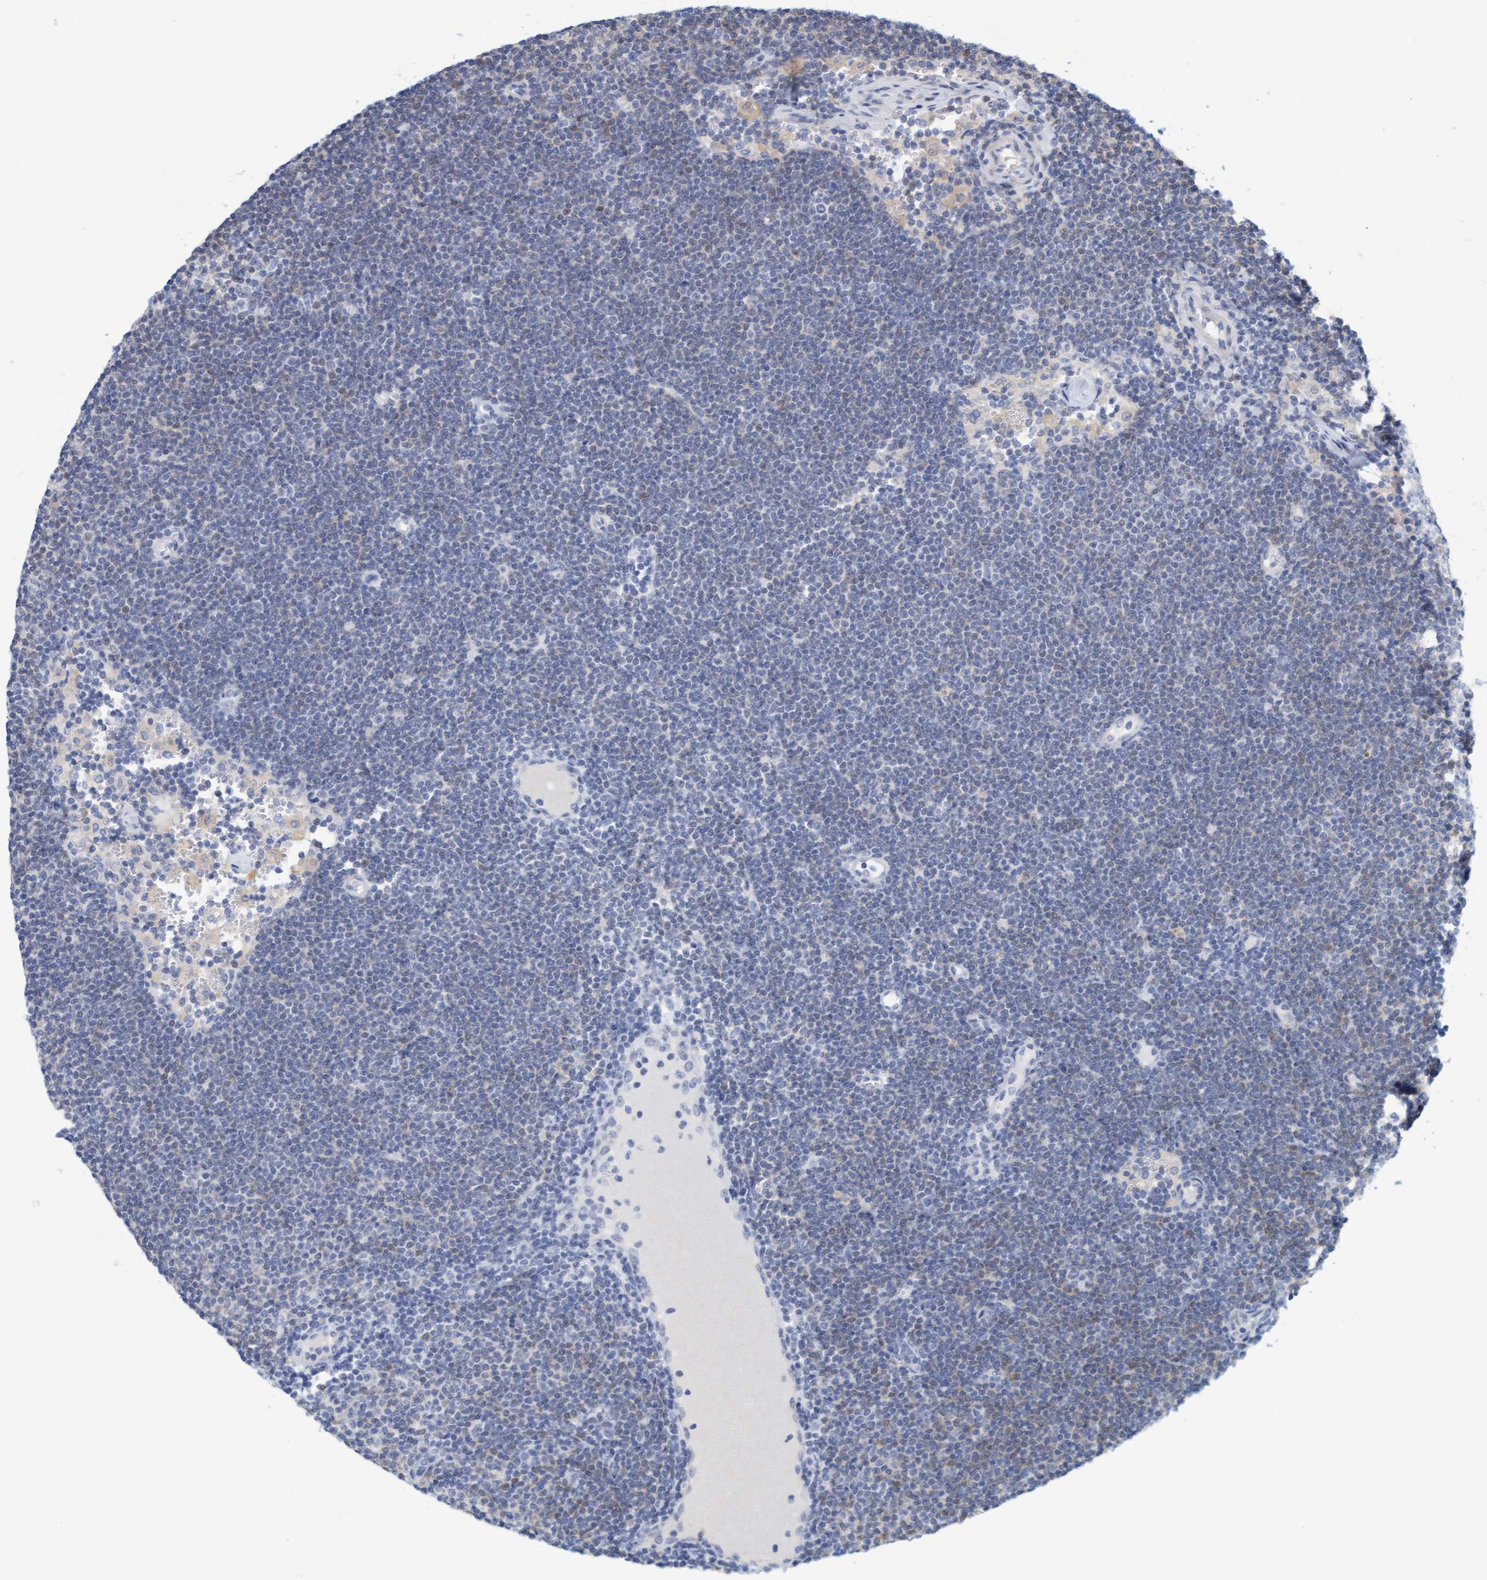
{"staining": {"intensity": "weak", "quantity": "<25%", "location": "cytoplasmic/membranous"}, "tissue": "lymphoma", "cell_type": "Tumor cells", "image_type": "cancer", "snomed": [{"axis": "morphology", "description": "Malignant lymphoma, non-Hodgkin's type, Low grade"}, {"axis": "topography", "description": "Lymph node"}], "caption": "Human low-grade malignant lymphoma, non-Hodgkin's type stained for a protein using immunohistochemistry exhibits no positivity in tumor cells.", "gene": "KLHL11", "patient": {"sex": "female", "age": 53}}